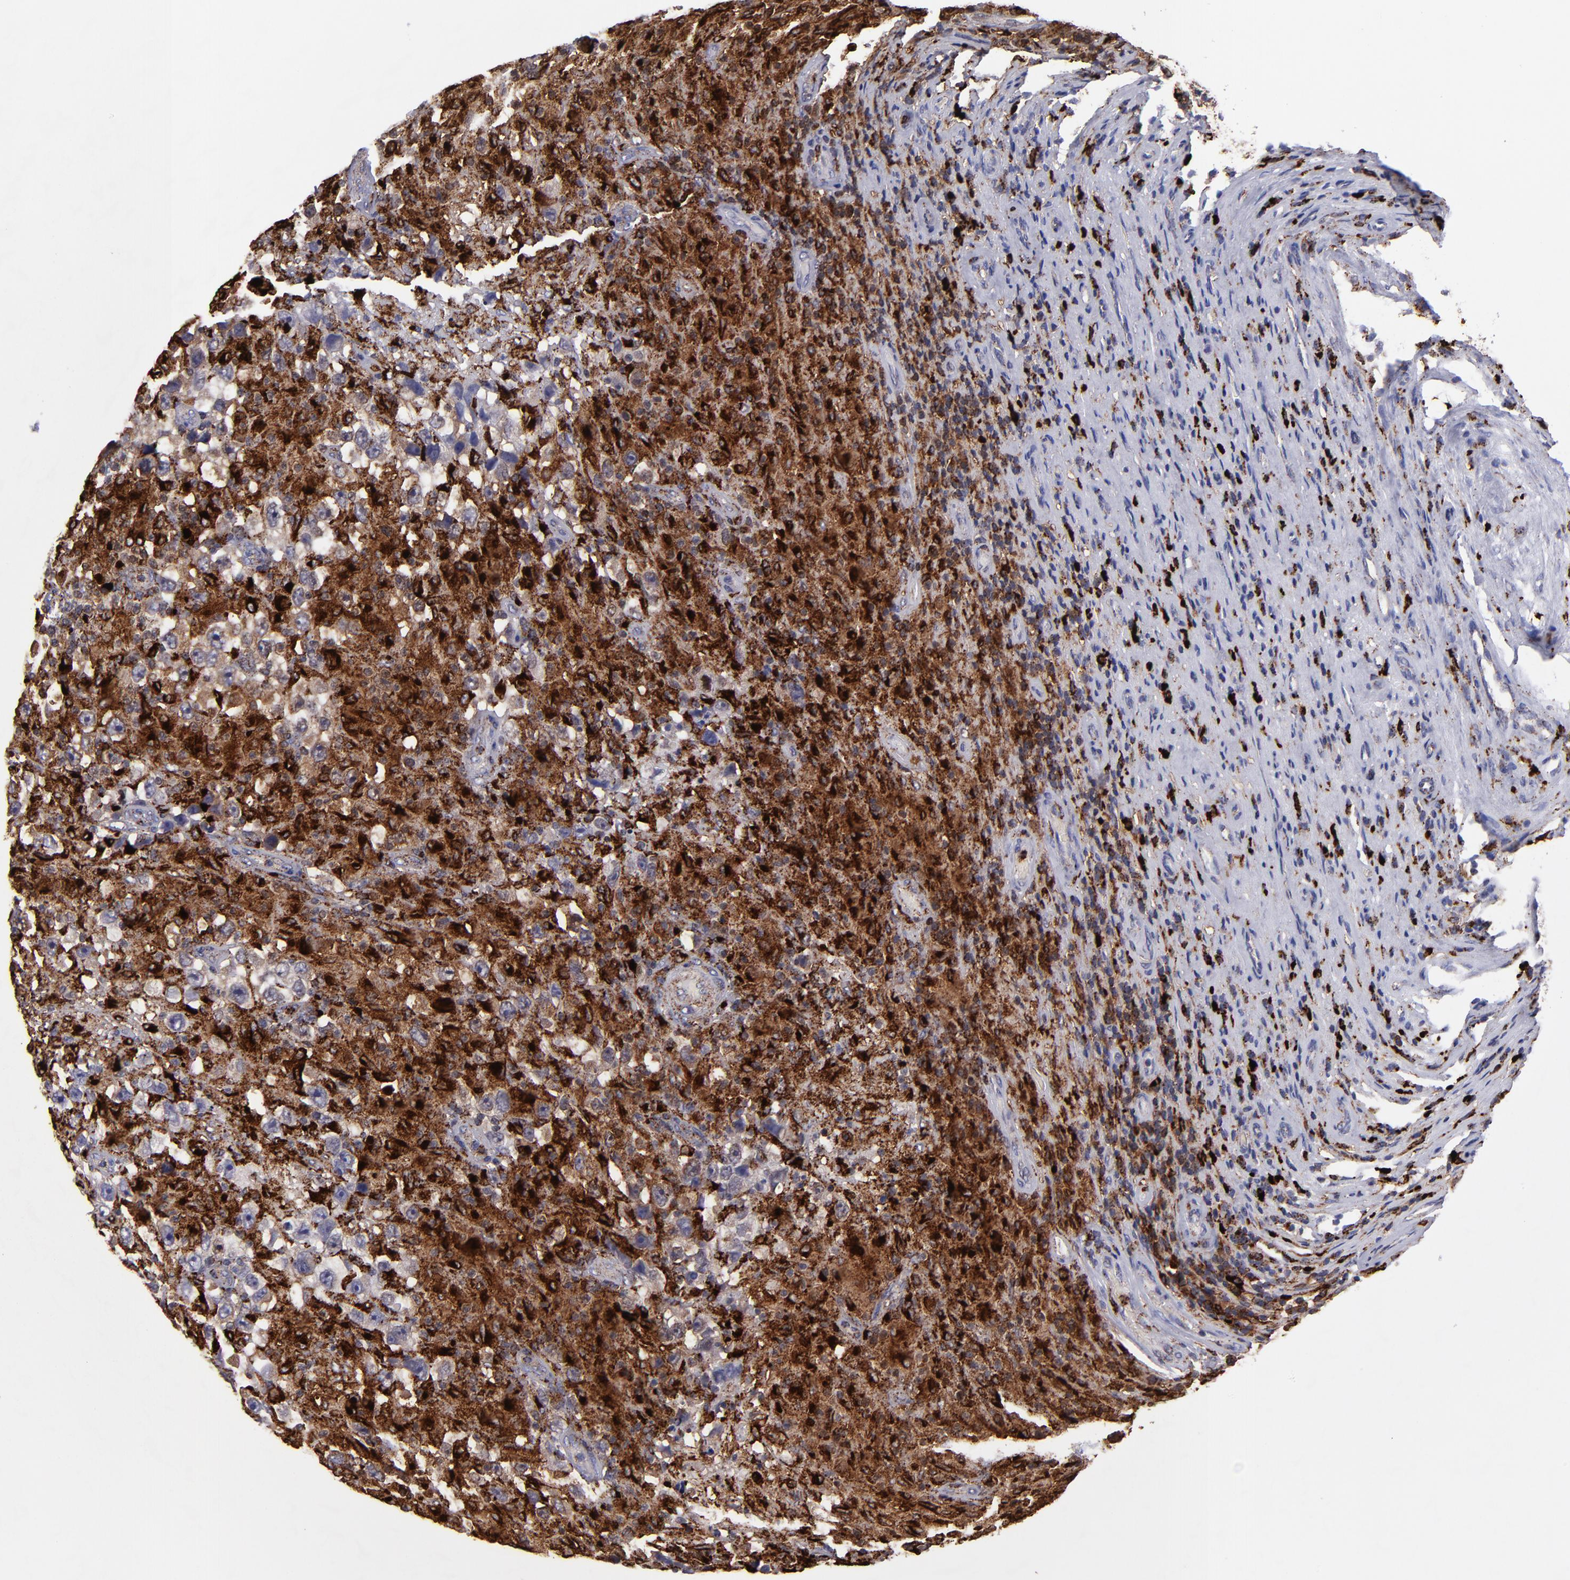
{"staining": {"intensity": "strong", "quantity": ">75%", "location": "cytoplasmic/membranous"}, "tissue": "testis cancer", "cell_type": "Tumor cells", "image_type": "cancer", "snomed": [{"axis": "morphology", "description": "Seminoma, NOS"}, {"axis": "topography", "description": "Testis"}], "caption": "Testis cancer tissue demonstrates strong cytoplasmic/membranous positivity in about >75% of tumor cells", "gene": "CTSS", "patient": {"sex": "male", "age": 34}}